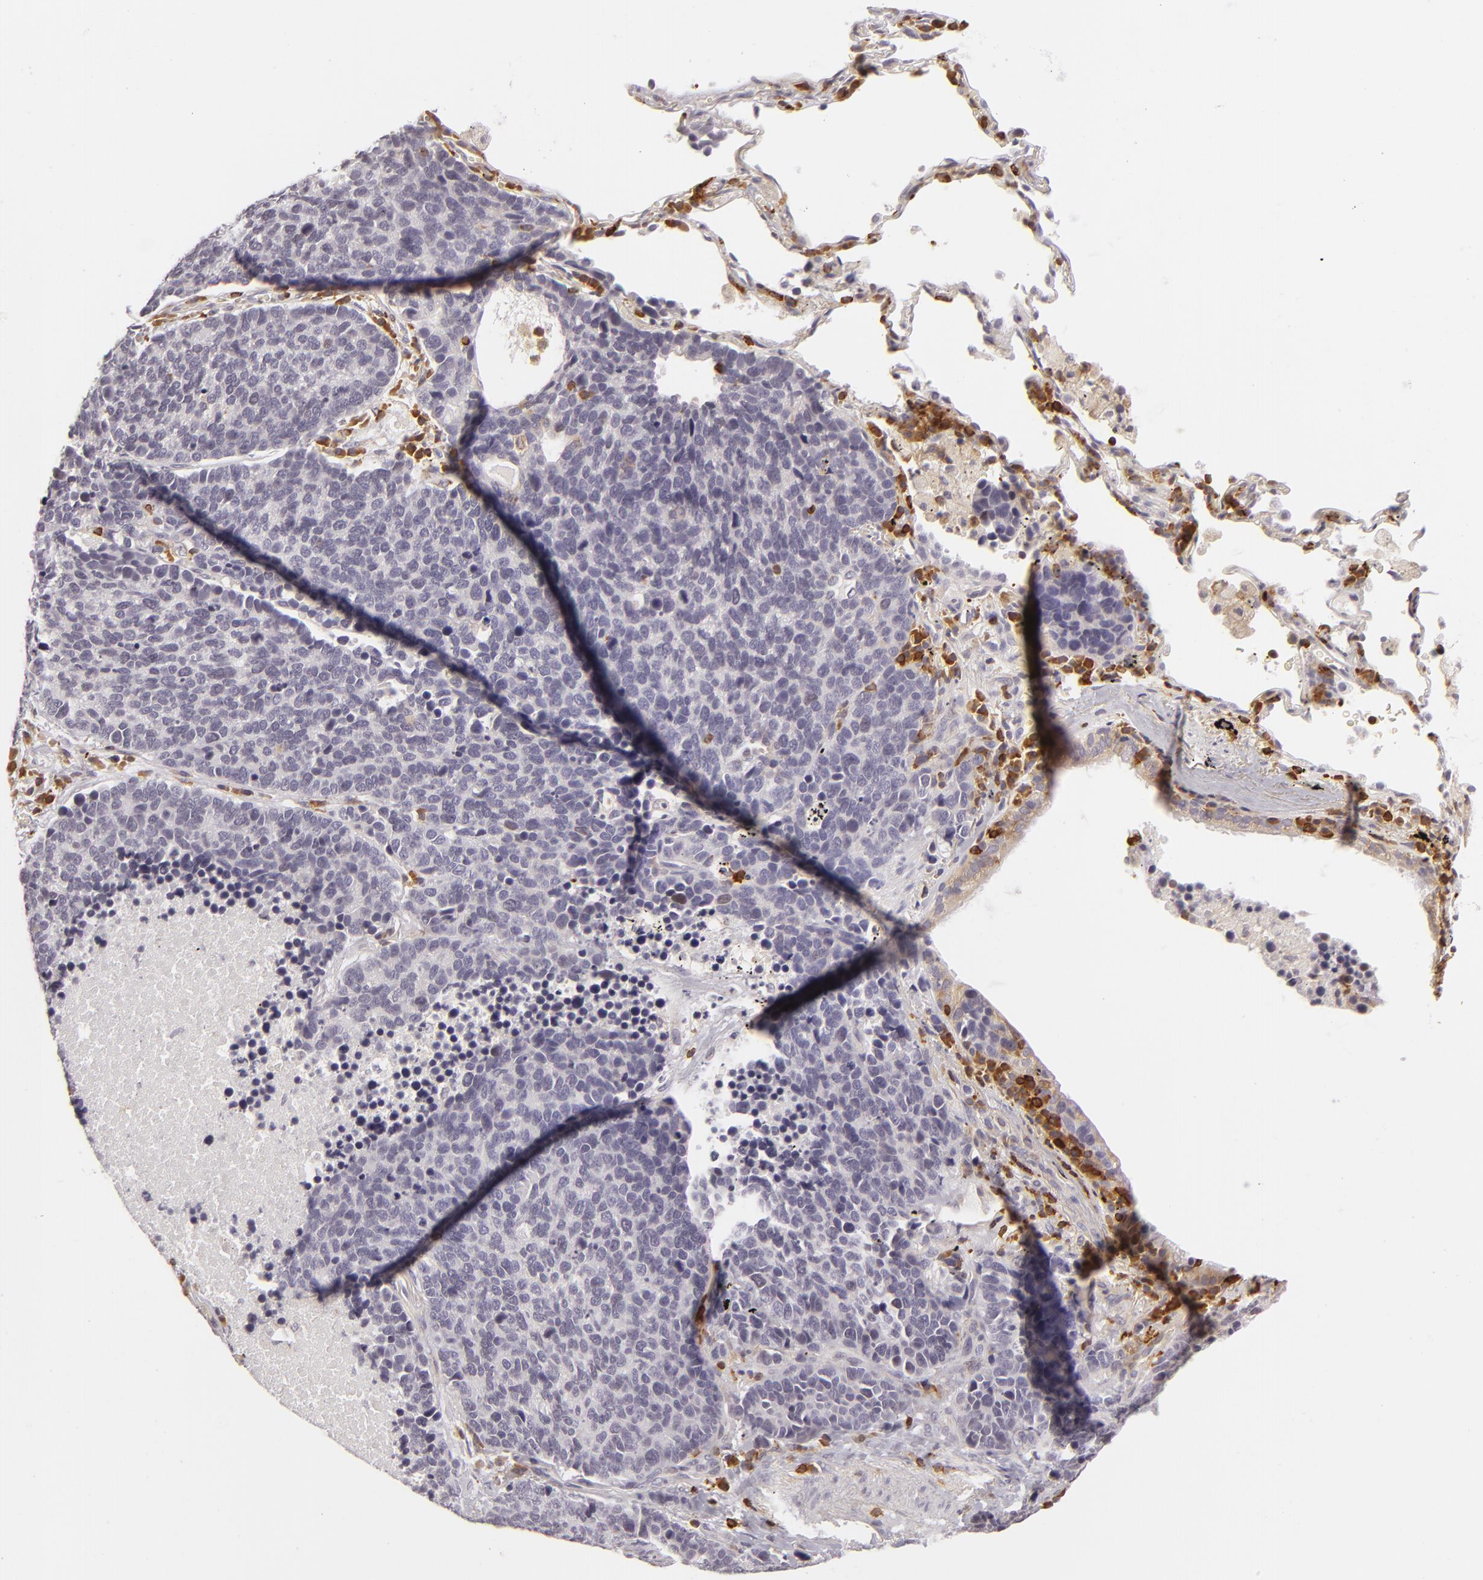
{"staining": {"intensity": "negative", "quantity": "none", "location": "none"}, "tissue": "lung cancer", "cell_type": "Tumor cells", "image_type": "cancer", "snomed": [{"axis": "morphology", "description": "Neoplasm, malignant, NOS"}, {"axis": "topography", "description": "Lung"}], "caption": "This is an IHC micrograph of neoplasm (malignant) (lung). There is no expression in tumor cells.", "gene": "APOBEC3G", "patient": {"sex": "female", "age": 75}}